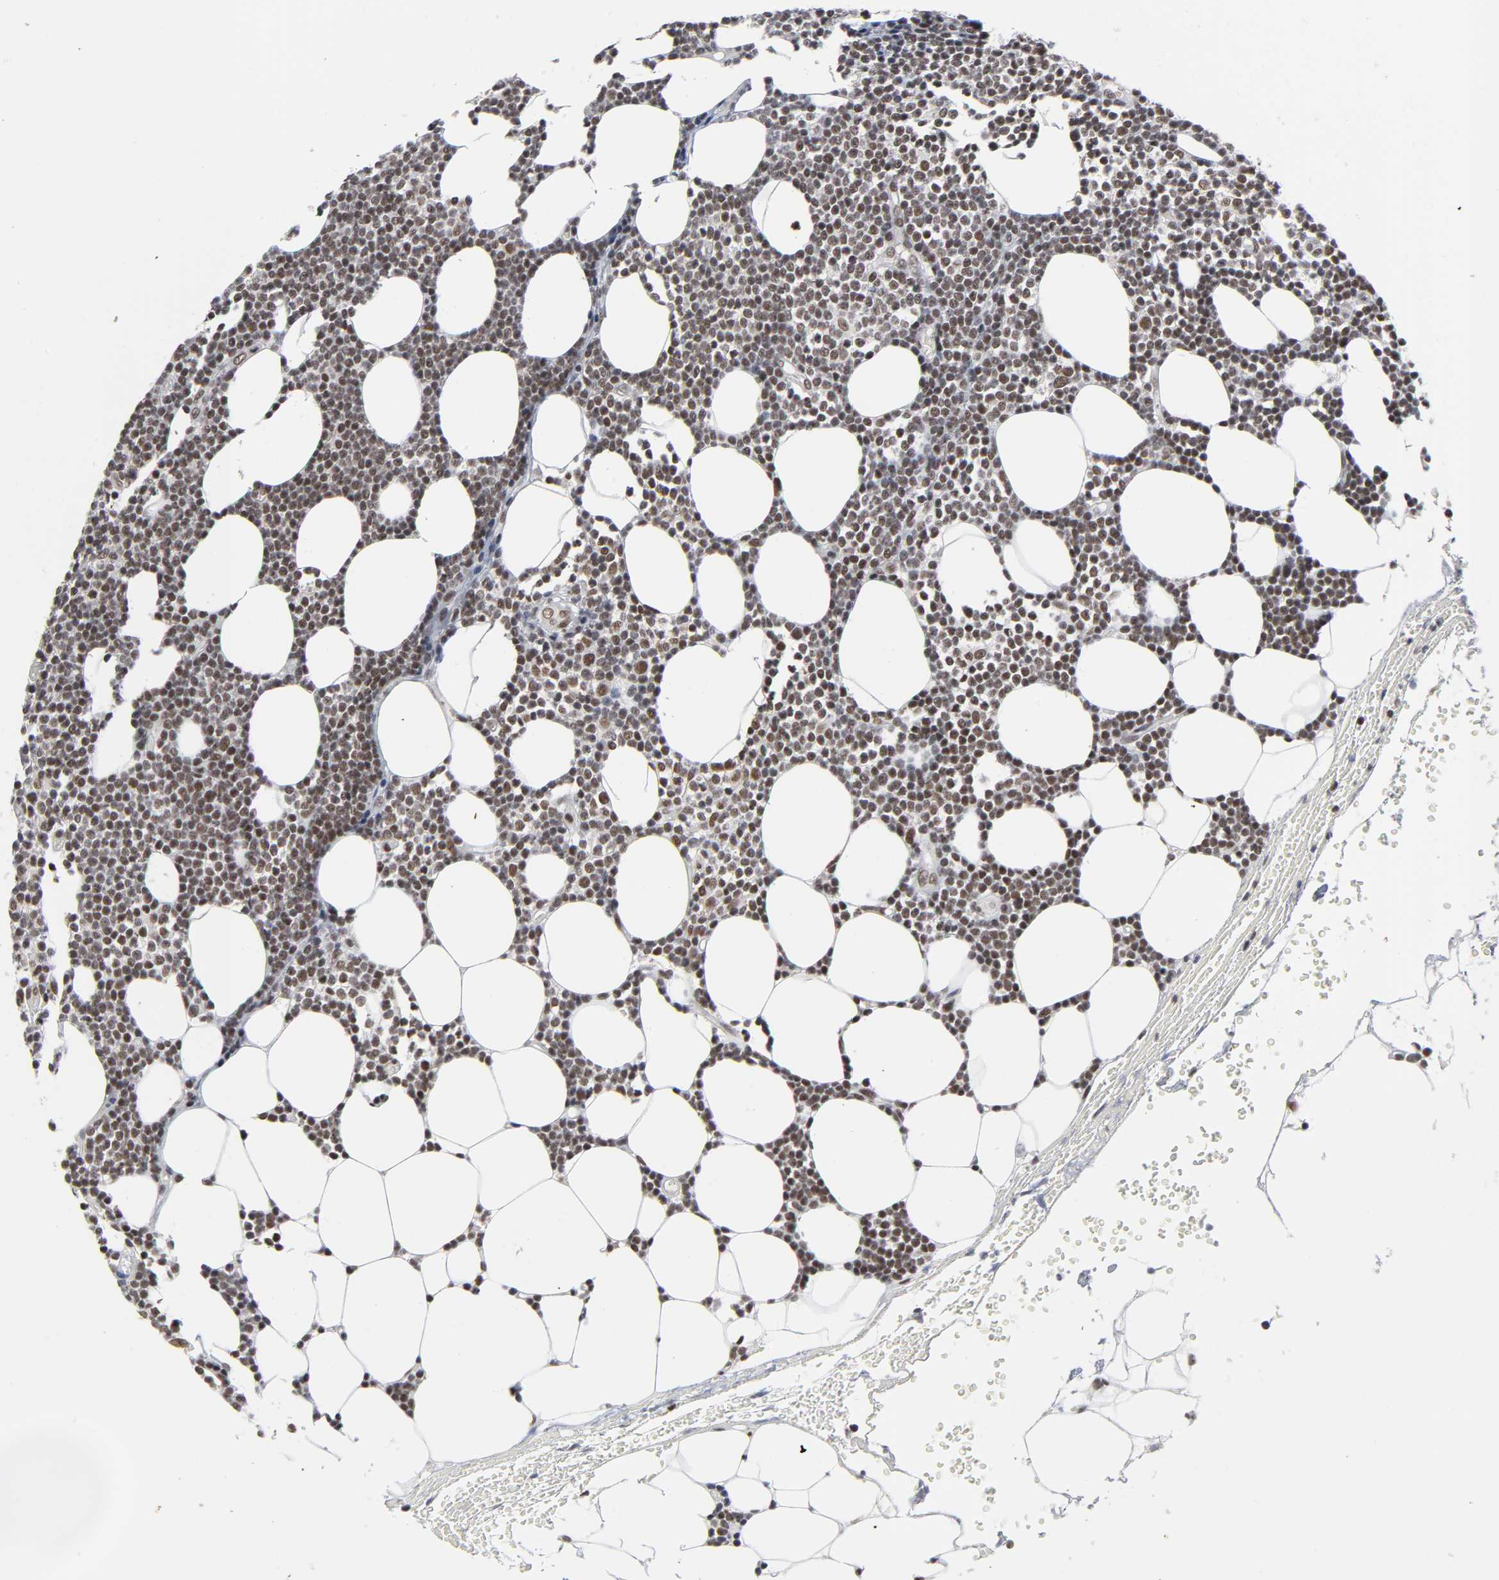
{"staining": {"intensity": "moderate", "quantity": ">75%", "location": "nuclear"}, "tissue": "lymphoma", "cell_type": "Tumor cells", "image_type": "cancer", "snomed": [{"axis": "morphology", "description": "Malignant lymphoma, non-Hodgkin's type, Low grade"}, {"axis": "topography", "description": "Soft tissue"}], "caption": "Immunohistochemistry image of neoplastic tissue: lymphoma stained using immunohistochemistry reveals medium levels of moderate protein expression localized specifically in the nuclear of tumor cells, appearing as a nuclear brown color.", "gene": "TRIM33", "patient": {"sex": "male", "age": 92}}